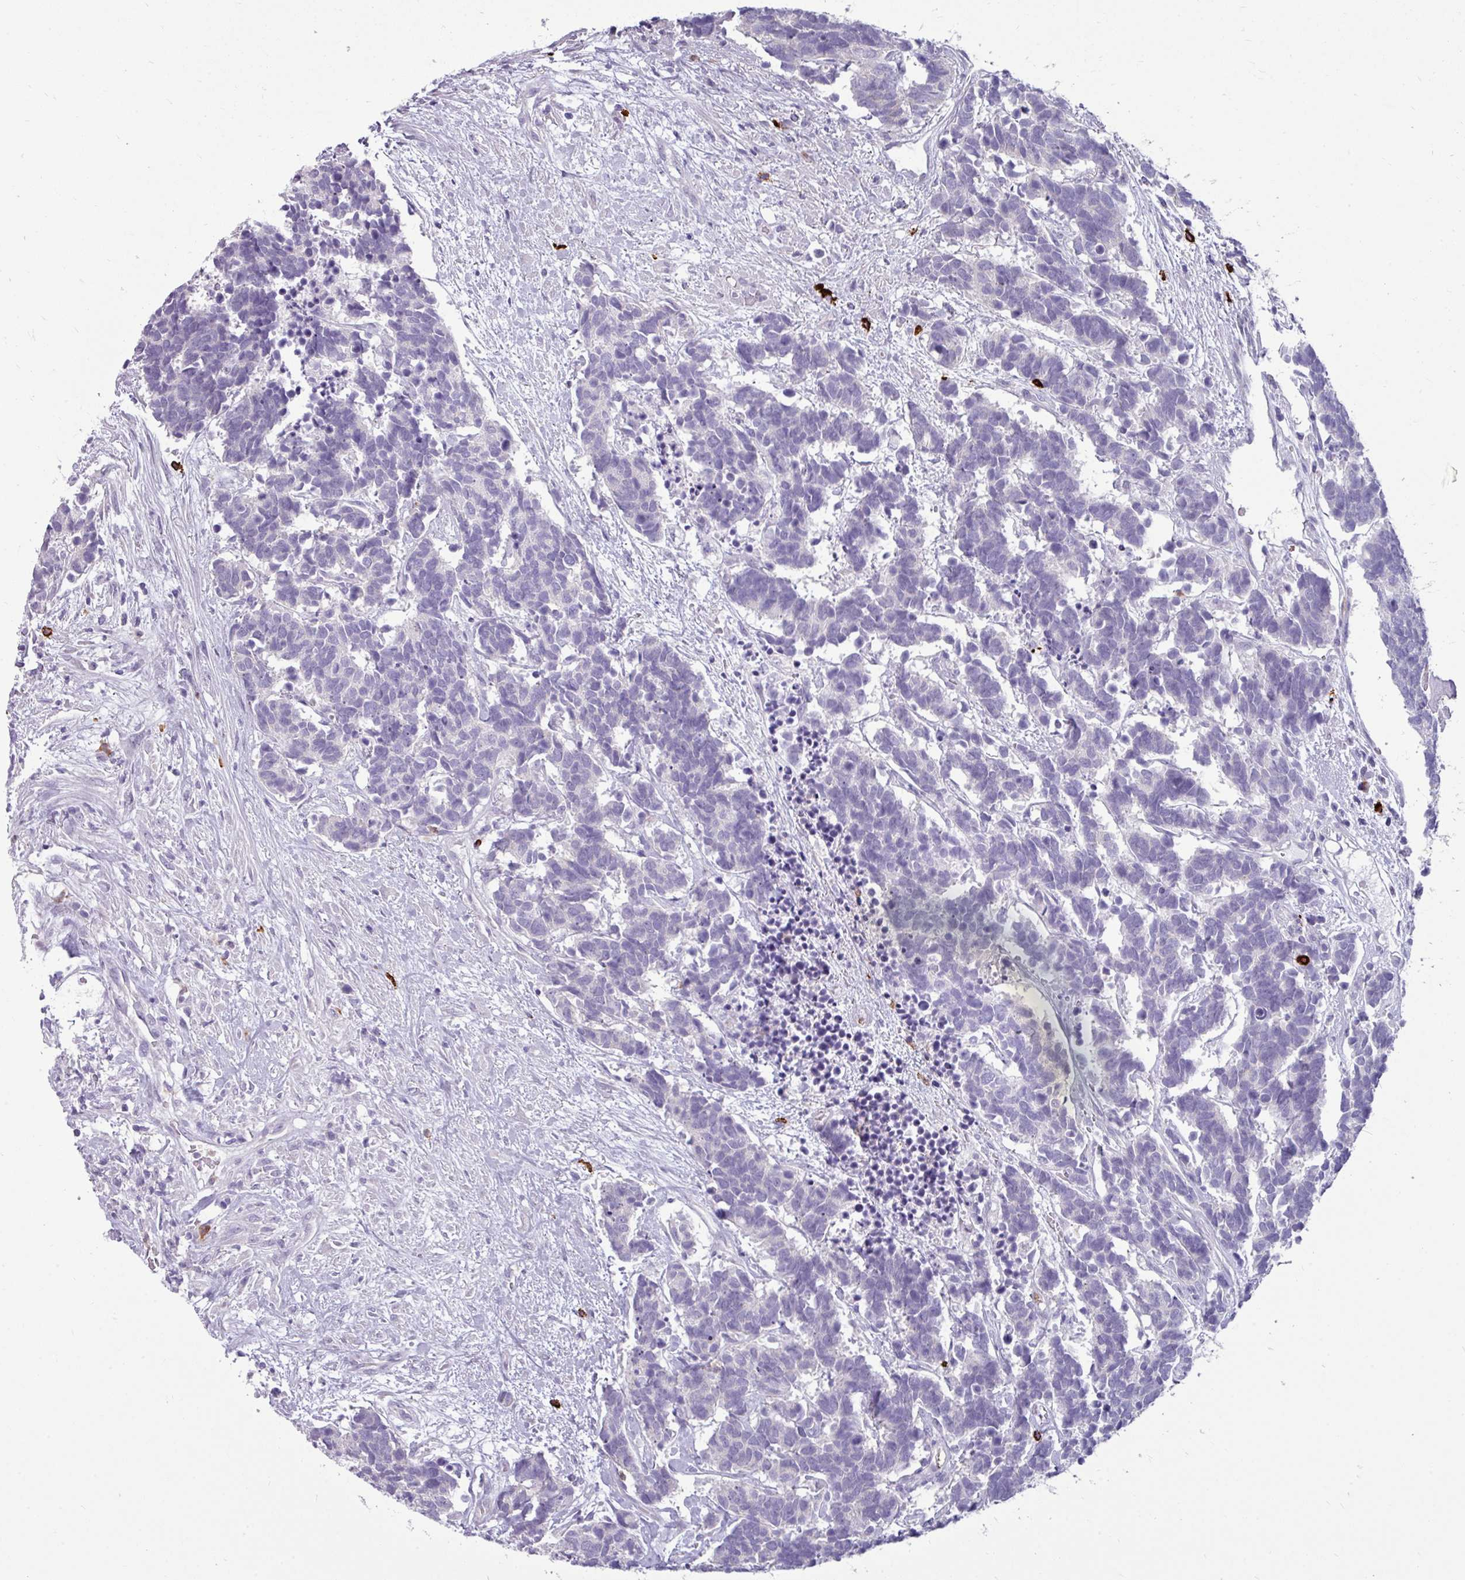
{"staining": {"intensity": "negative", "quantity": "none", "location": "none"}, "tissue": "carcinoid", "cell_type": "Tumor cells", "image_type": "cancer", "snomed": [{"axis": "morphology", "description": "Carcinoma, NOS"}, {"axis": "morphology", "description": "Carcinoid, malignant, NOS"}, {"axis": "topography", "description": "Urinary bladder"}], "caption": "Immunohistochemistry (IHC) histopathology image of neoplastic tissue: carcinoid (malignant) stained with DAB (3,3'-diaminobenzidine) shows no significant protein staining in tumor cells.", "gene": "TRIM39", "patient": {"sex": "male", "age": 57}}